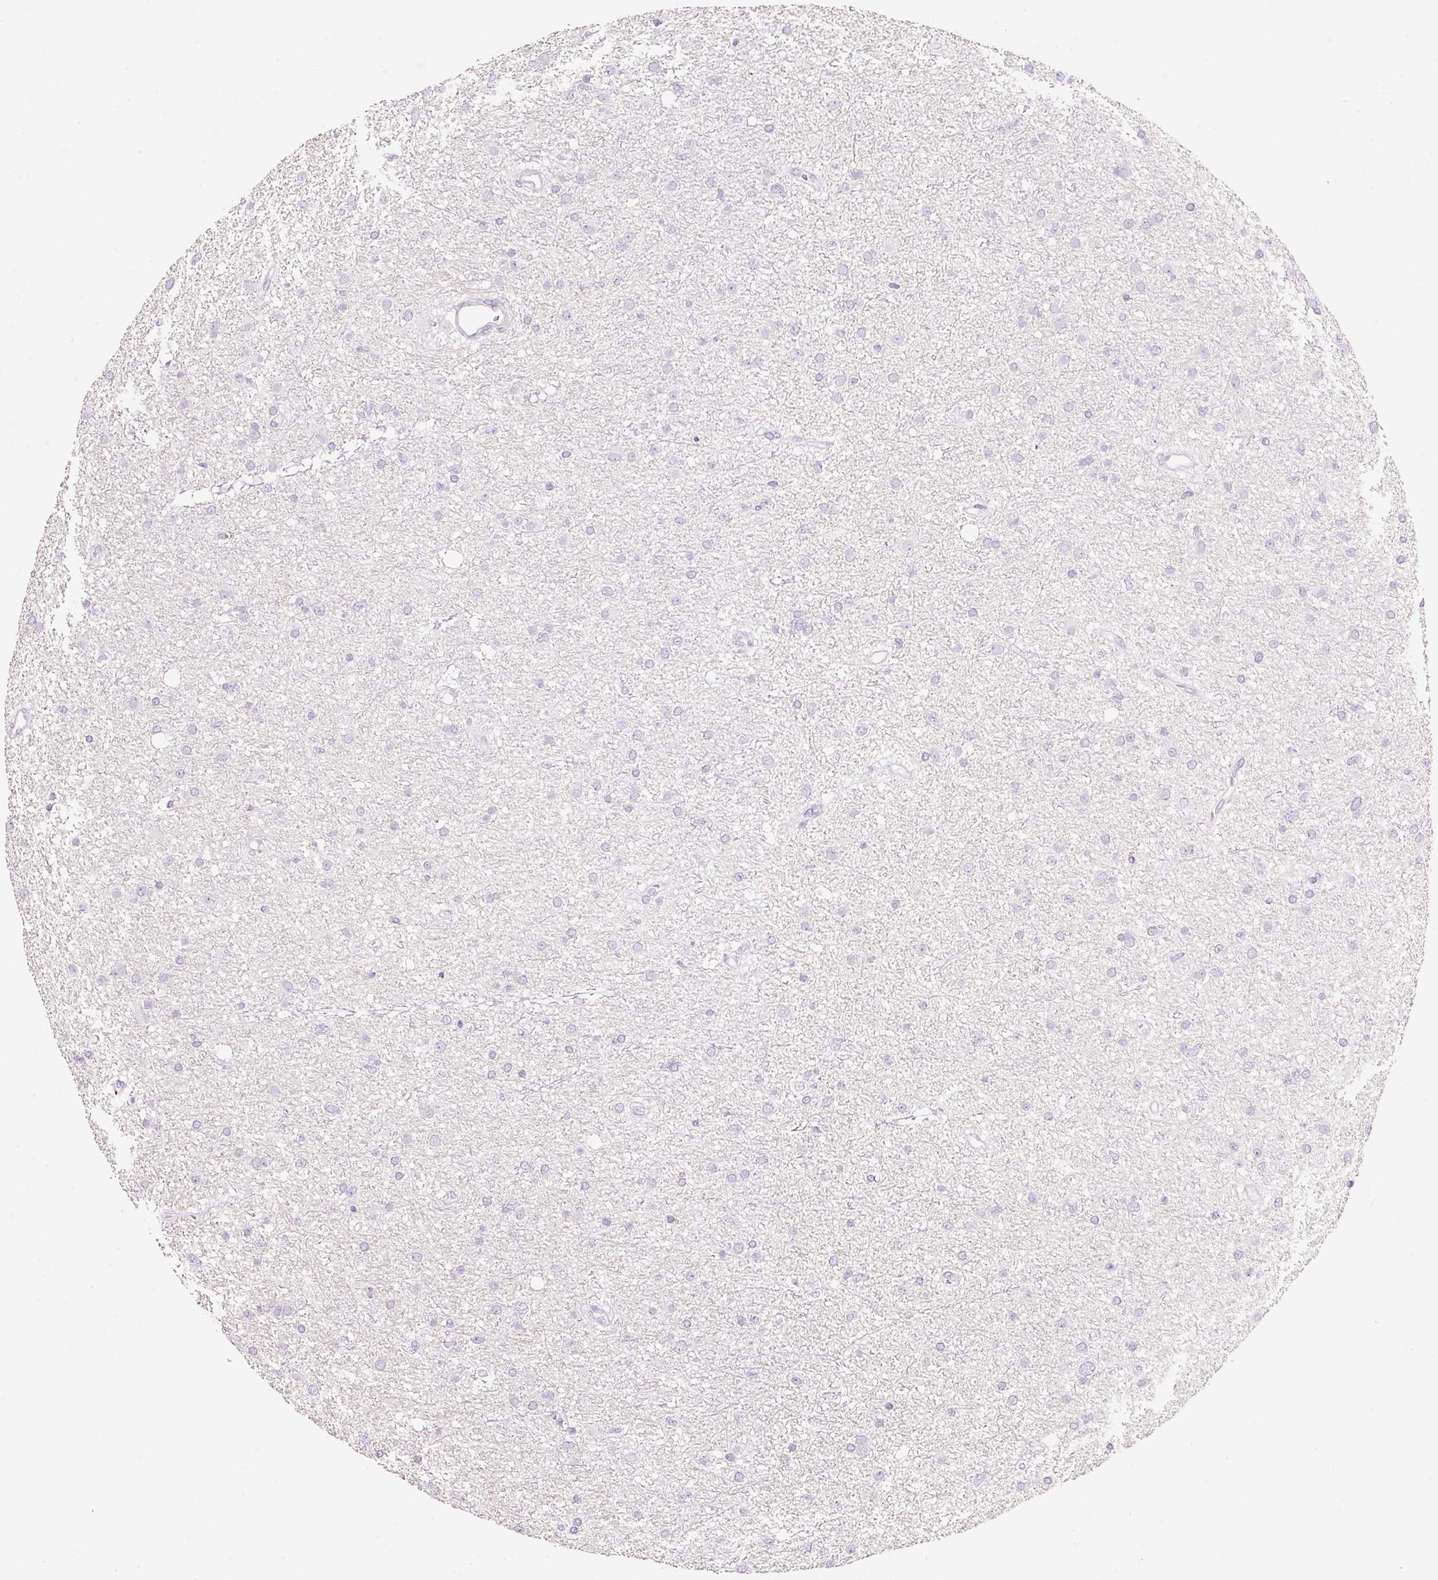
{"staining": {"intensity": "negative", "quantity": "none", "location": "none"}, "tissue": "glioma", "cell_type": "Tumor cells", "image_type": "cancer", "snomed": [{"axis": "morphology", "description": "Glioma, malignant, Low grade"}, {"axis": "topography", "description": "Cerebral cortex"}], "caption": "The photomicrograph demonstrates no significant expression in tumor cells of malignant glioma (low-grade). (IHC, brightfield microscopy, high magnification).", "gene": "CYB561A3", "patient": {"sex": "female", "age": 39}}